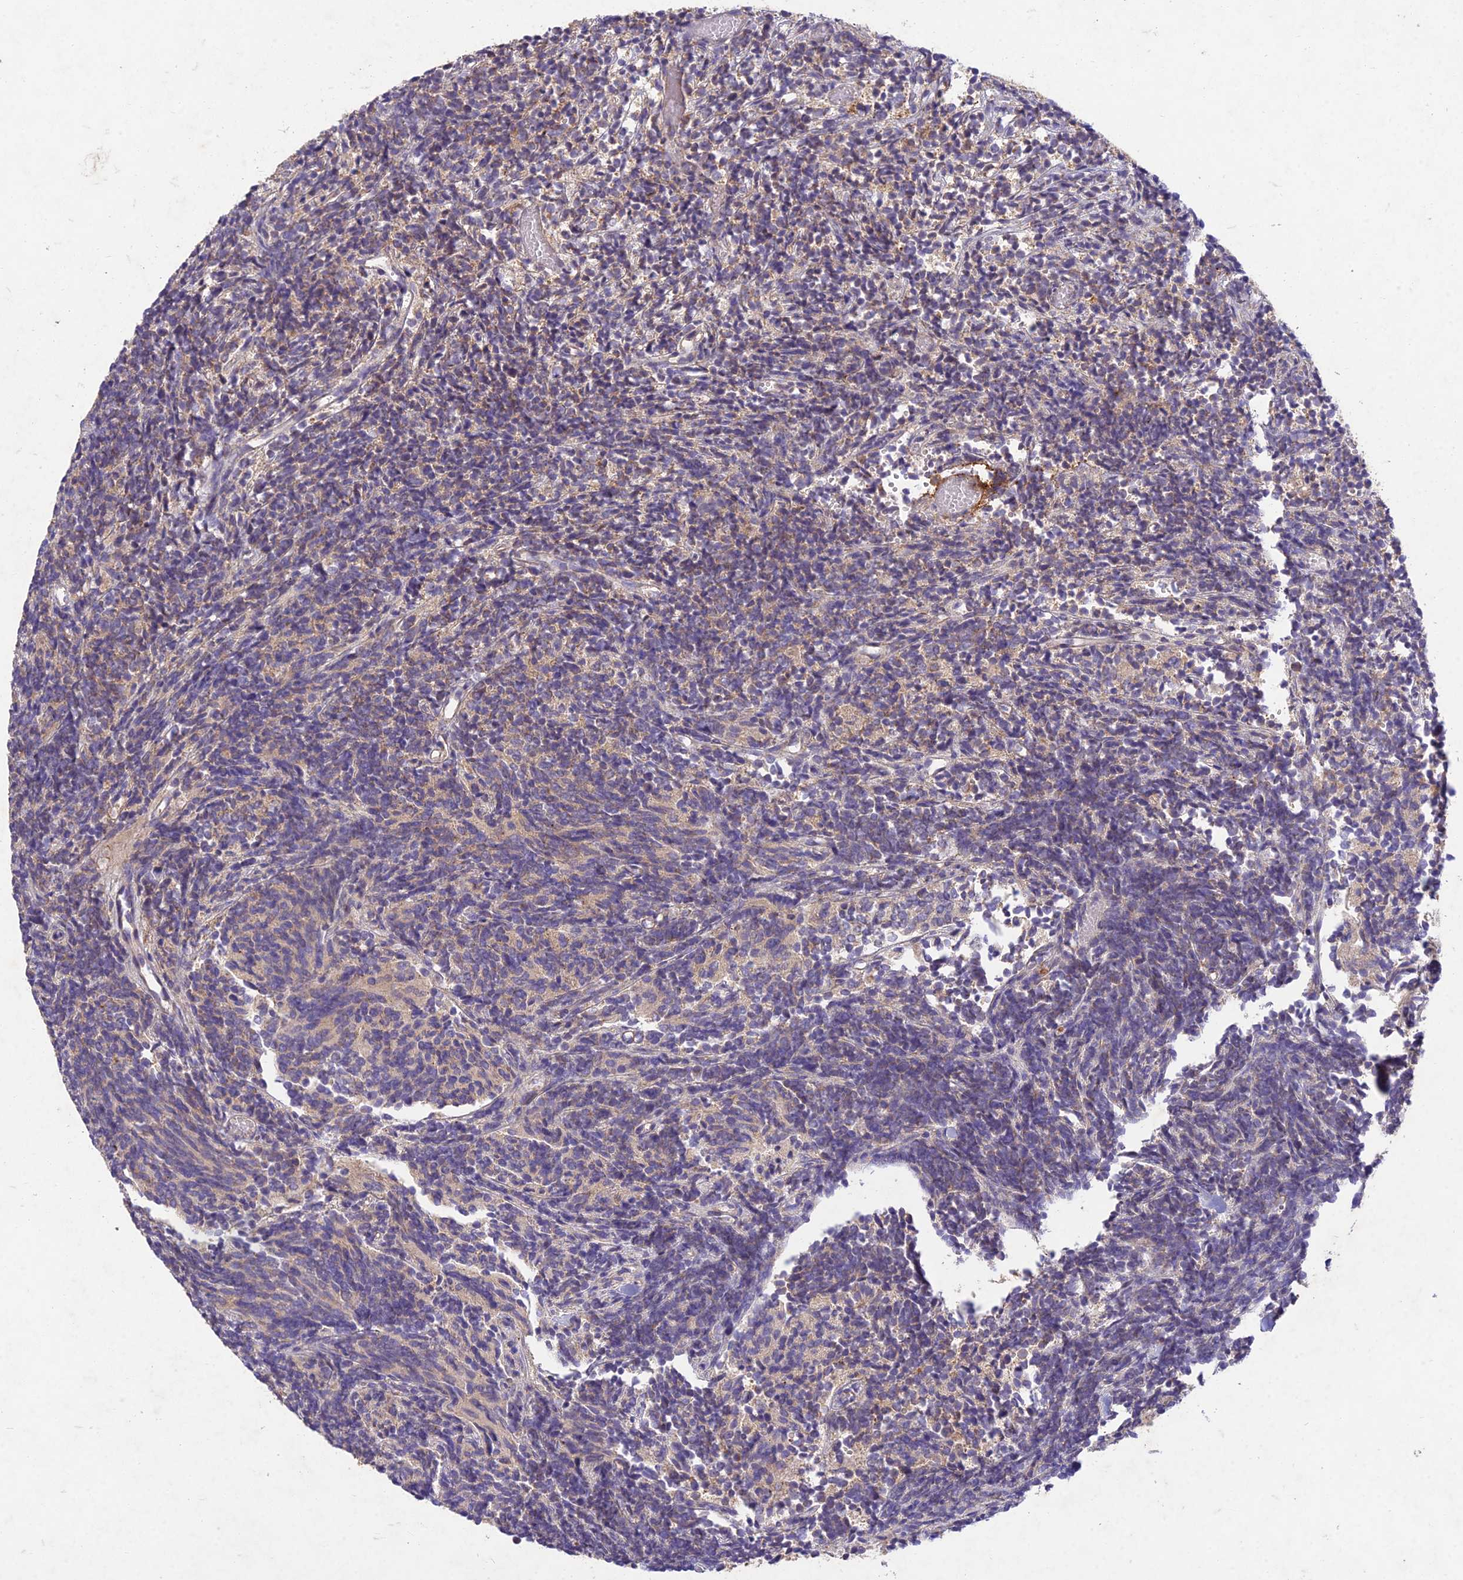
{"staining": {"intensity": "weak", "quantity": "<25%", "location": "cytoplasmic/membranous"}, "tissue": "glioma", "cell_type": "Tumor cells", "image_type": "cancer", "snomed": [{"axis": "morphology", "description": "Glioma, malignant, Low grade"}, {"axis": "topography", "description": "Brain"}], "caption": "Immunohistochemistry (IHC) photomicrograph of neoplastic tissue: human malignant glioma (low-grade) stained with DAB demonstrates no significant protein positivity in tumor cells.", "gene": "NXNL2", "patient": {"sex": "female", "age": 1}}